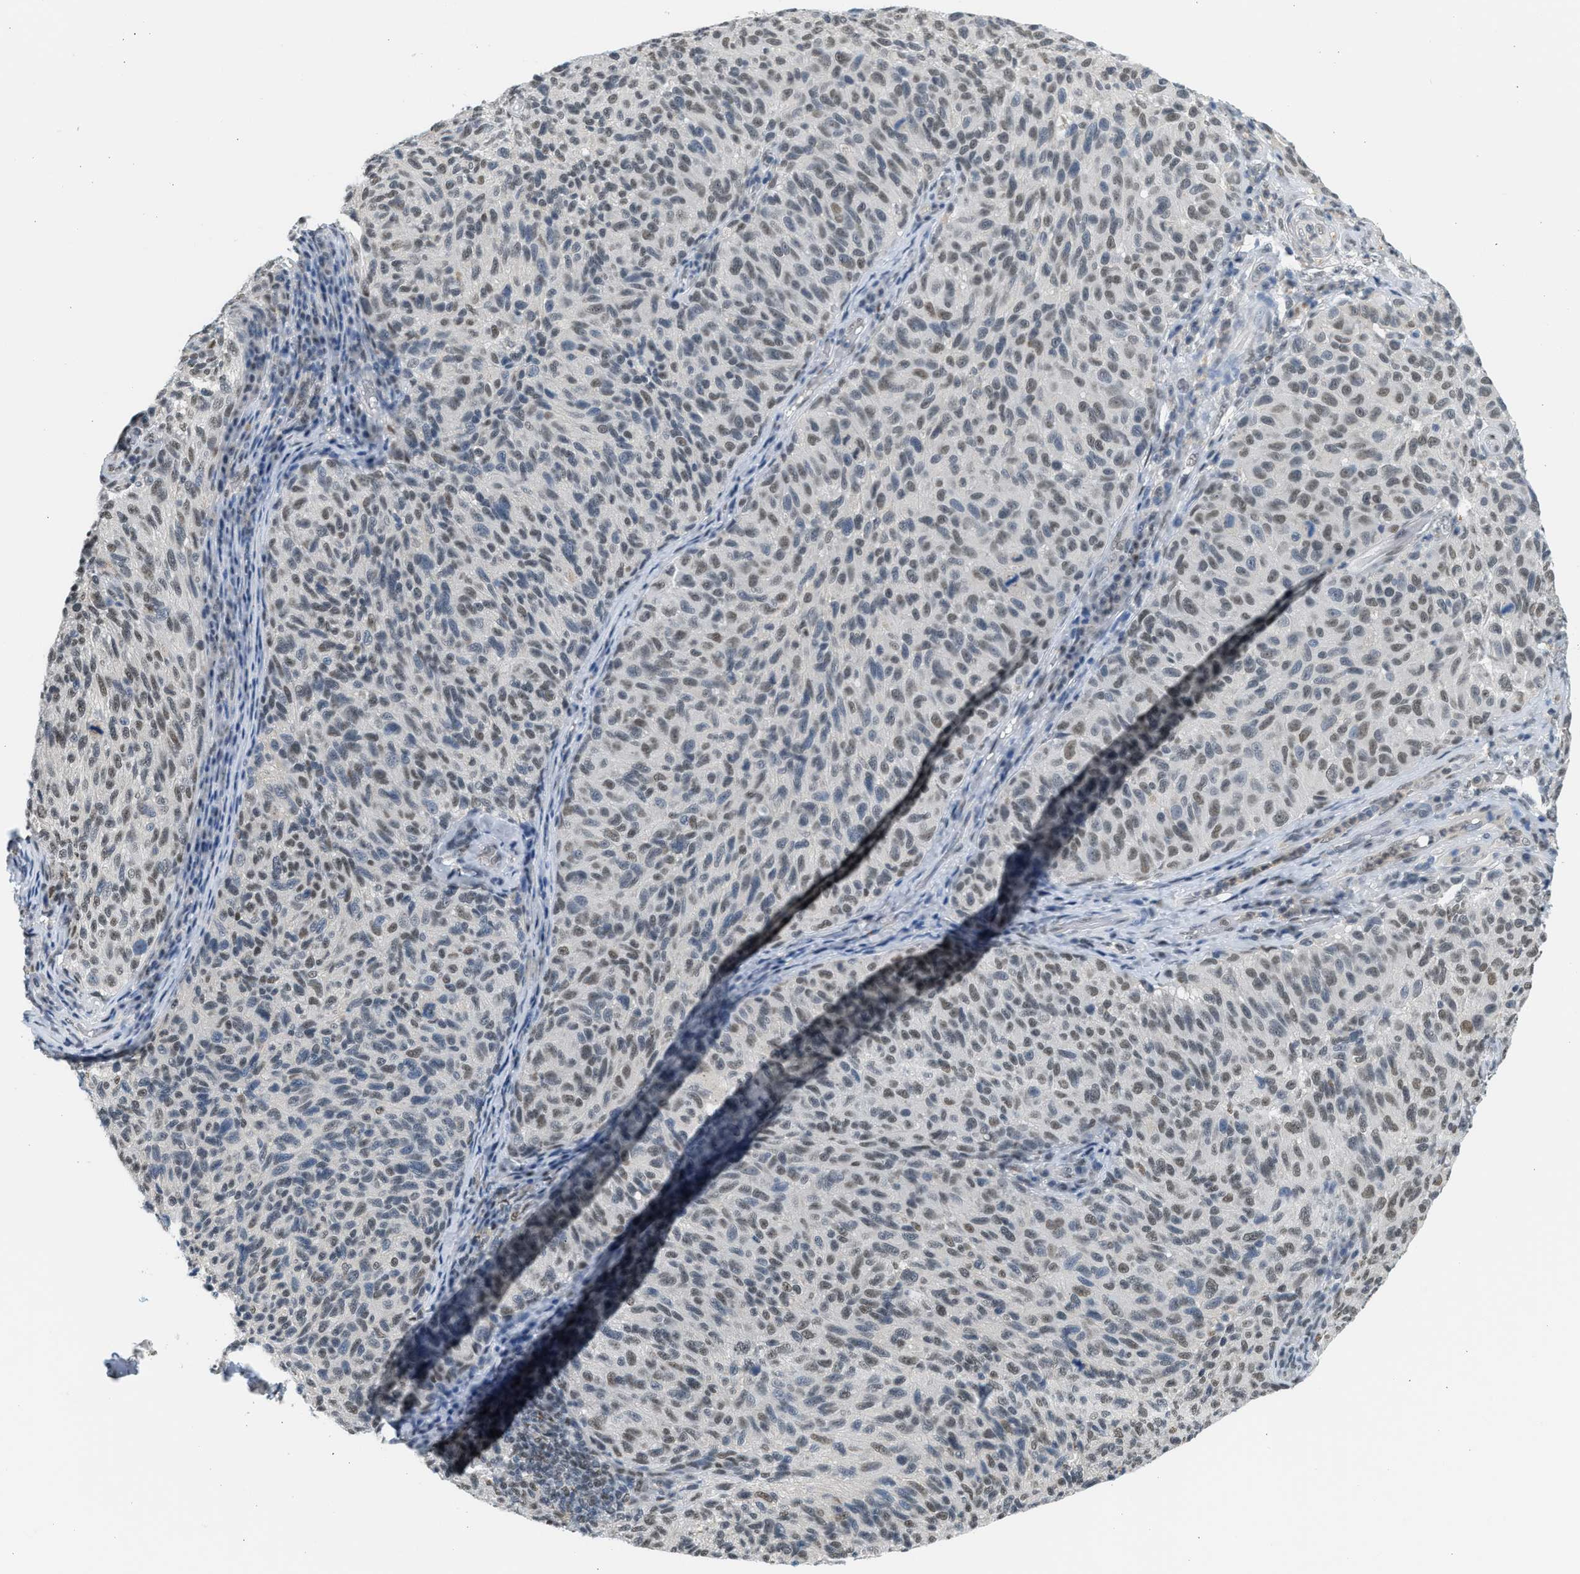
{"staining": {"intensity": "weak", "quantity": "25%-75%", "location": "nuclear"}, "tissue": "melanoma", "cell_type": "Tumor cells", "image_type": "cancer", "snomed": [{"axis": "morphology", "description": "Malignant melanoma, NOS"}, {"axis": "topography", "description": "Skin"}], "caption": "Immunohistochemical staining of human melanoma shows weak nuclear protein expression in about 25%-75% of tumor cells.", "gene": "HIPK1", "patient": {"sex": "female", "age": 73}}